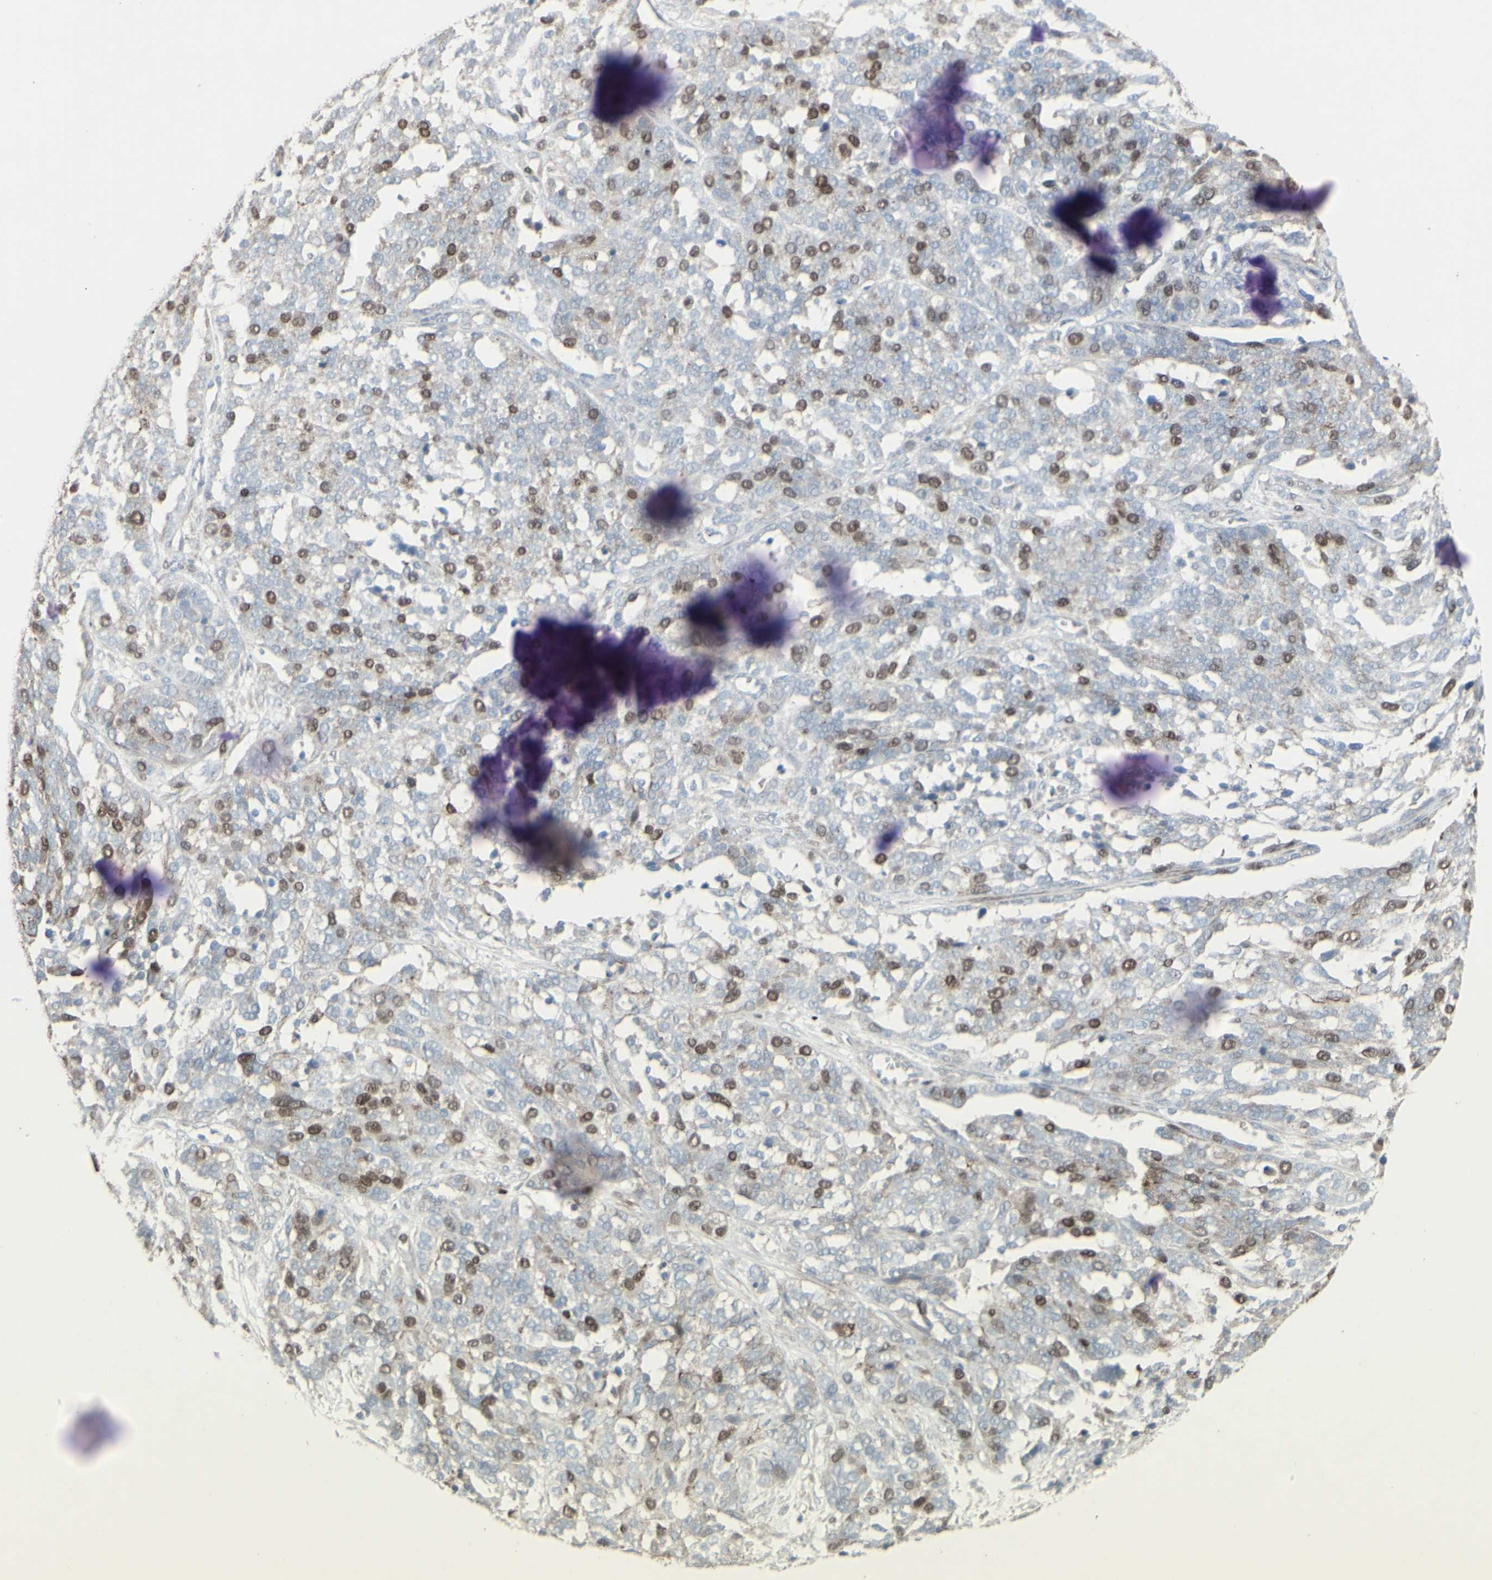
{"staining": {"intensity": "moderate", "quantity": "25%-75%", "location": "nuclear"}, "tissue": "ovarian cancer", "cell_type": "Tumor cells", "image_type": "cancer", "snomed": [{"axis": "morphology", "description": "Cystadenocarcinoma, serous, NOS"}, {"axis": "topography", "description": "Ovary"}], "caption": "Immunohistochemical staining of ovarian cancer (serous cystadenocarcinoma) reveals medium levels of moderate nuclear staining in approximately 25%-75% of tumor cells. Immunohistochemistry (ihc) stains the protein in brown and the nuclei are stained blue.", "gene": "GMNN", "patient": {"sex": "female", "age": 44}}